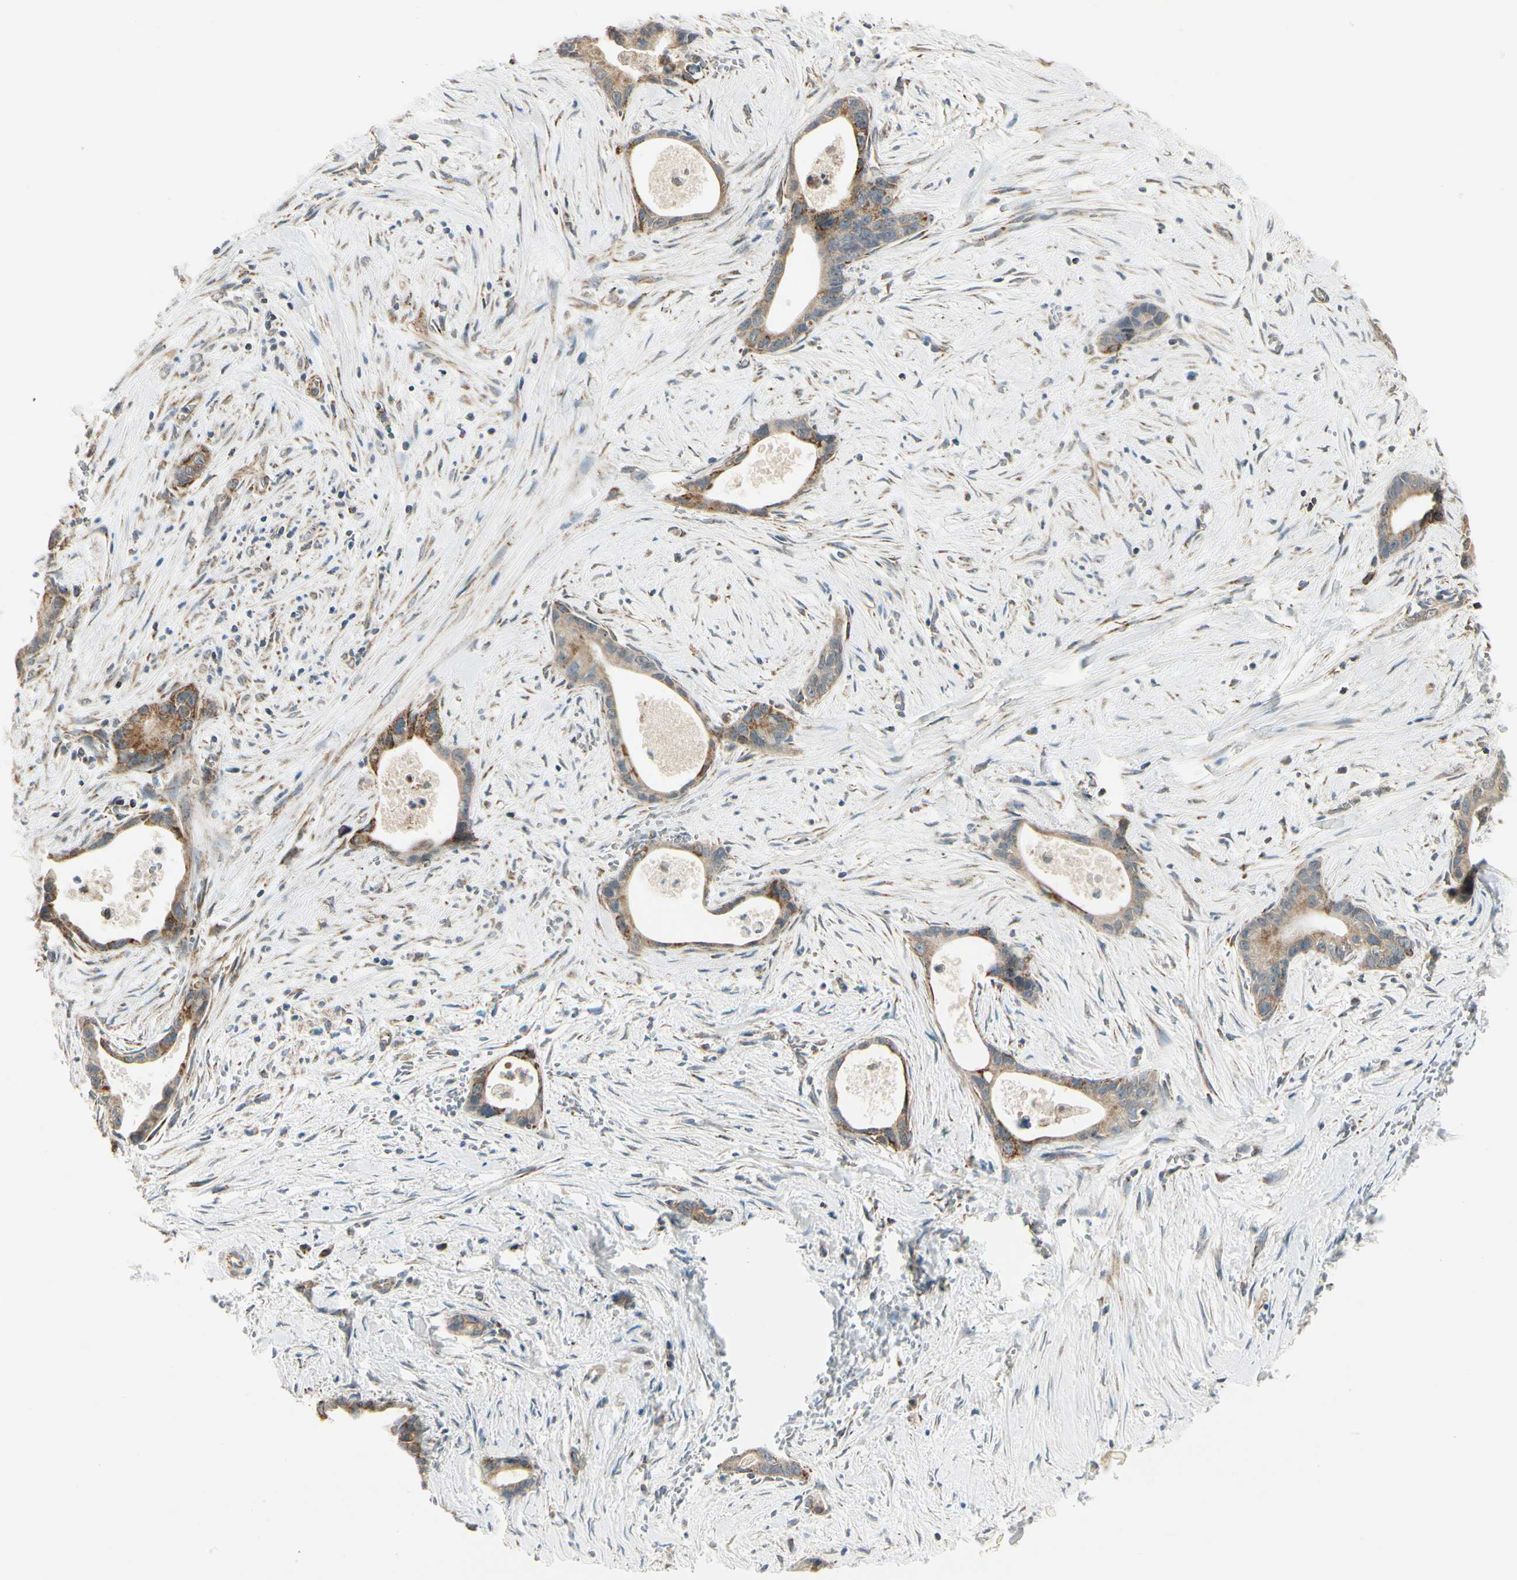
{"staining": {"intensity": "moderate", "quantity": "25%-75%", "location": "cytoplasmic/membranous"}, "tissue": "liver cancer", "cell_type": "Tumor cells", "image_type": "cancer", "snomed": [{"axis": "morphology", "description": "Cholangiocarcinoma"}, {"axis": "topography", "description": "Liver"}], "caption": "Cholangiocarcinoma (liver) stained with a brown dye exhibits moderate cytoplasmic/membranous positive positivity in approximately 25%-75% of tumor cells.", "gene": "EPHB3", "patient": {"sex": "female", "age": 55}}